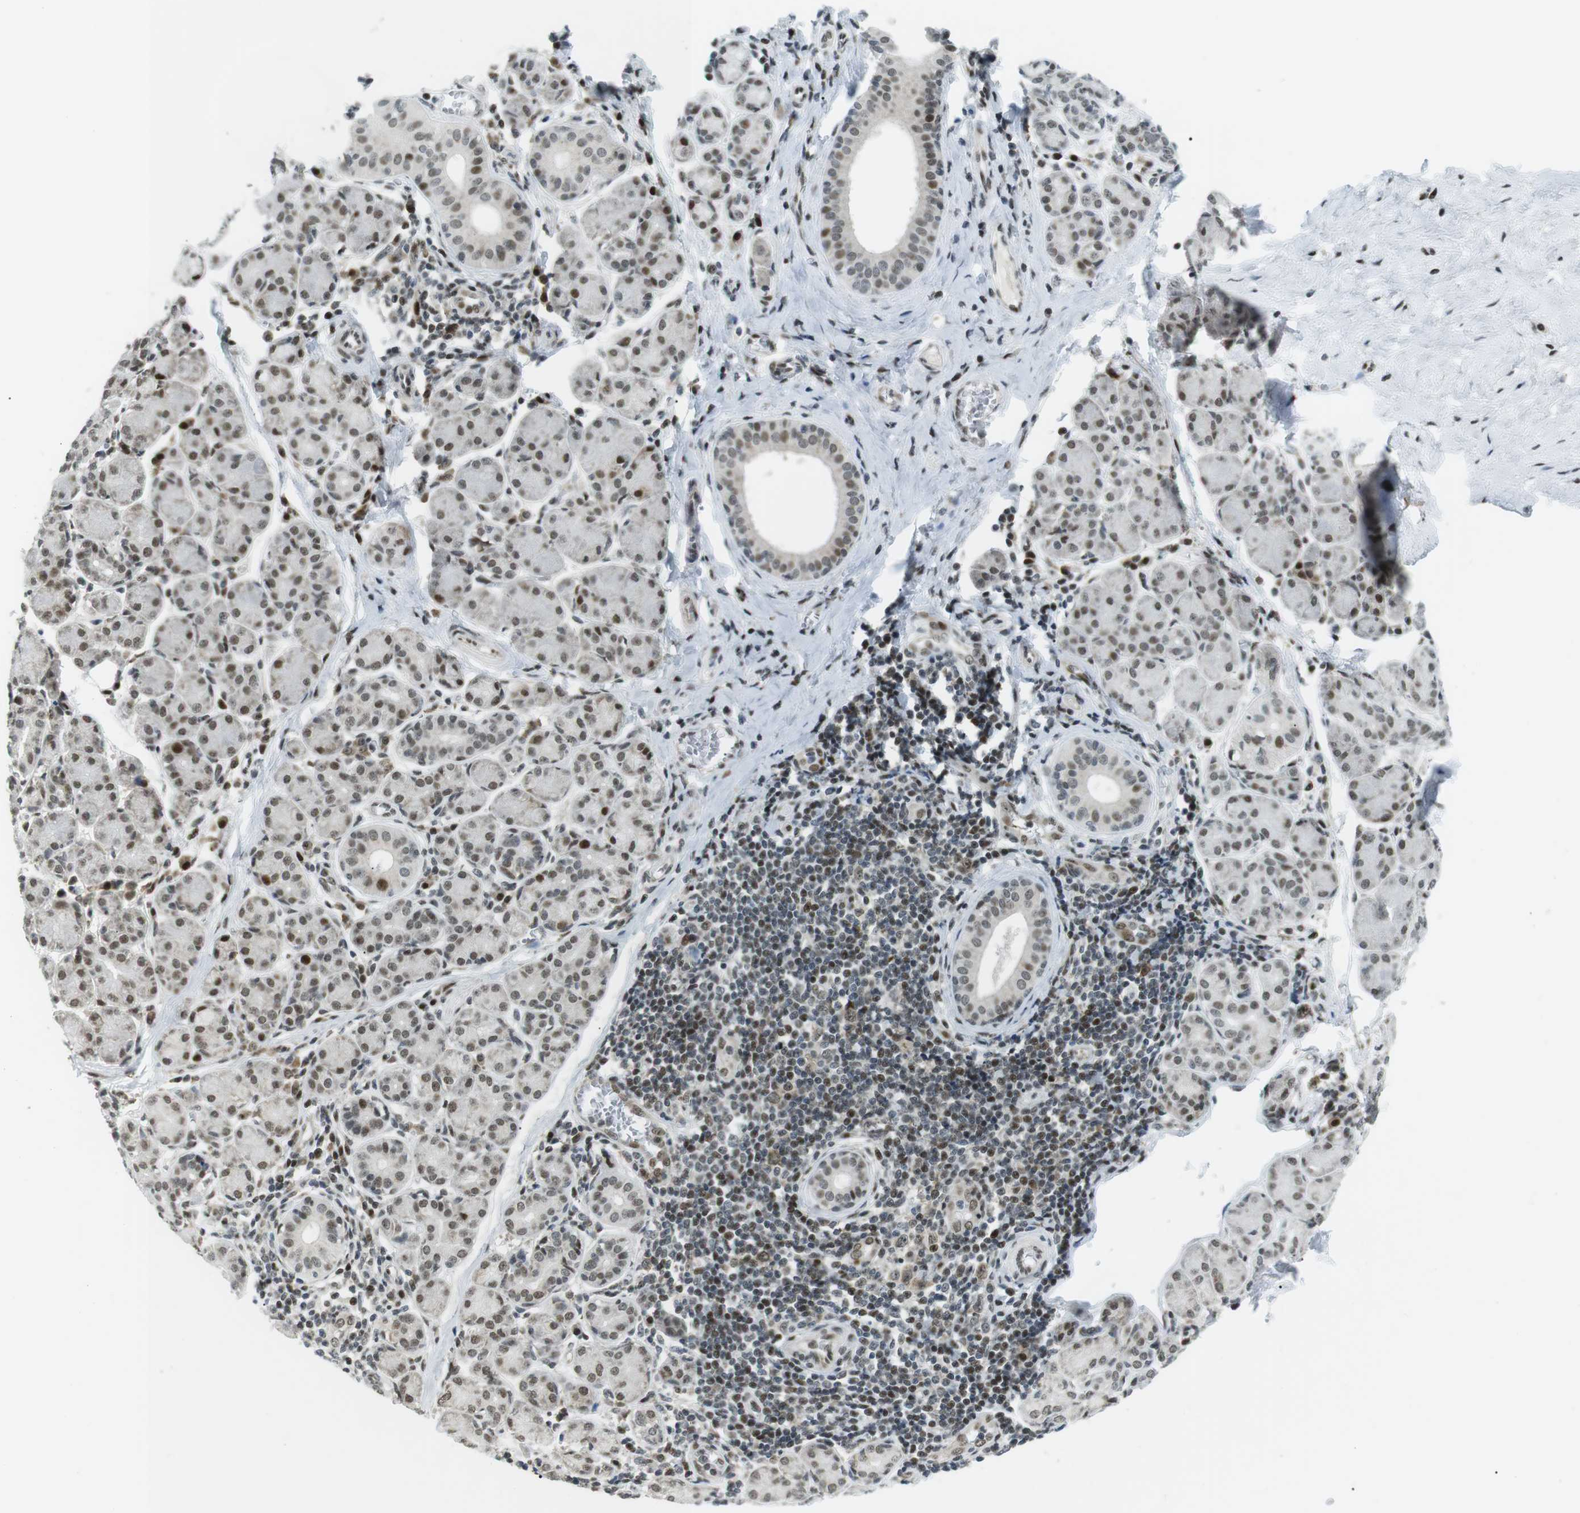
{"staining": {"intensity": "strong", "quantity": "25%-75%", "location": "nuclear"}, "tissue": "salivary gland", "cell_type": "Glandular cells", "image_type": "normal", "snomed": [{"axis": "morphology", "description": "Normal tissue, NOS"}, {"axis": "morphology", "description": "Inflammation, NOS"}, {"axis": "topography", "description": "Lymph node"}, {"axis": "topography", "description": "Salivary gland"}], "caption": "A histopathology image showing strong nuclear positivity in approximately 25%-75% of glandular cells in normal salivary gland, as visualized by brown immunohistochemical staining.", "gene": "CDC27", "patient": {"sex": "male", "age": 3}}